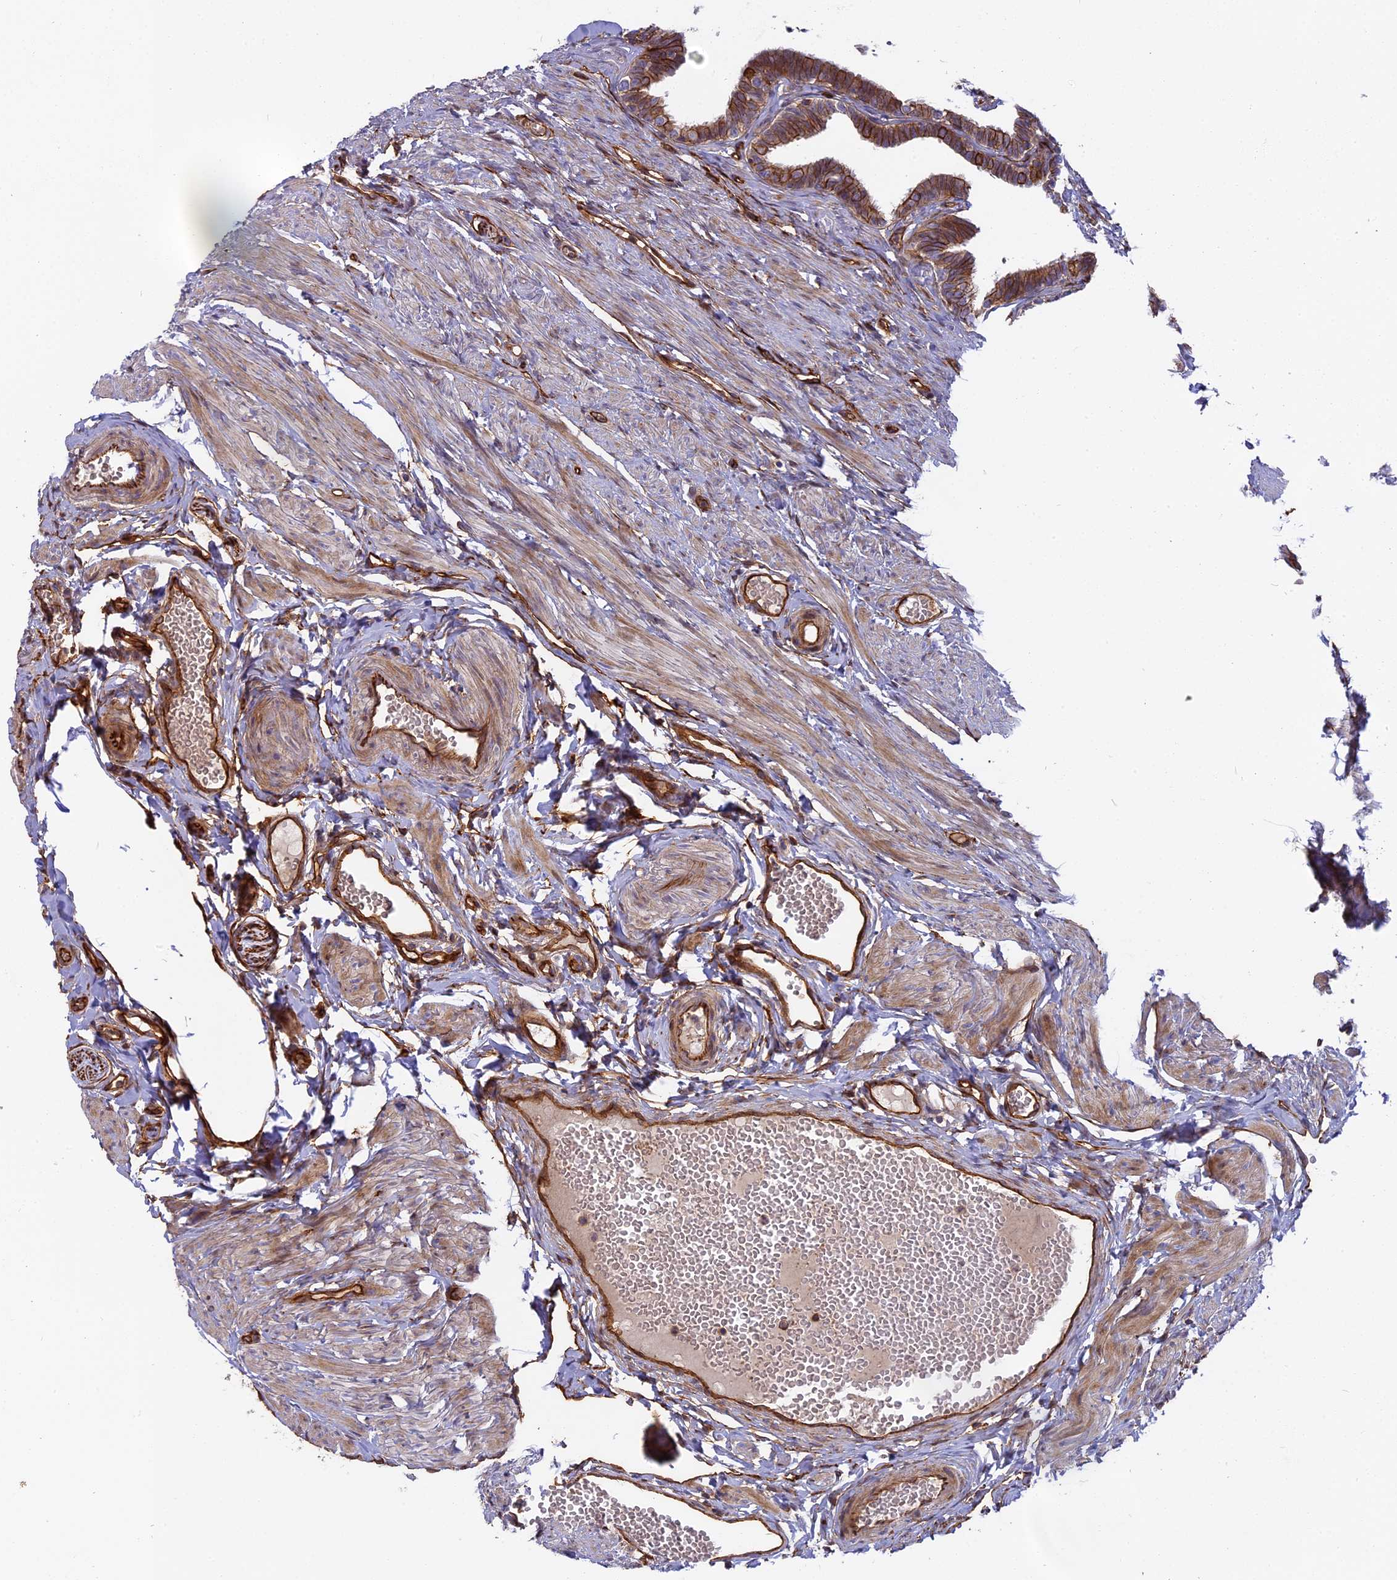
{"staining": {"intensity": "strong", "quantity": ">75%", "location": "cytoplasmic/membranous"}, "tissue": "fallopian tube", "cell_type": "Glandular cells", "image_type": "normal", "snomed": [{"axis": "morphology", "description": "Normal tissue, NOS"}, {"axis": "topography", "description": "Fallopian tube"}, {"axis": "topography", "description": "Ovary"}], "caption": "High-magnification brightfield microscopy of normal fallopian tube stained with DAB (brown) and counterstained with hematoxylin (blue). glandular cells exhibit strong cytoplasmic/membranous staining is present in approximately>75% of cells. Using DAB (3,3'-diaminobenzidine) (brown) and hematoxylin (blue) stains, captured at high magnification using brightfield microscopy.", "gene": "CNBD2", "patient": {"sex": "female", "age": 23}}